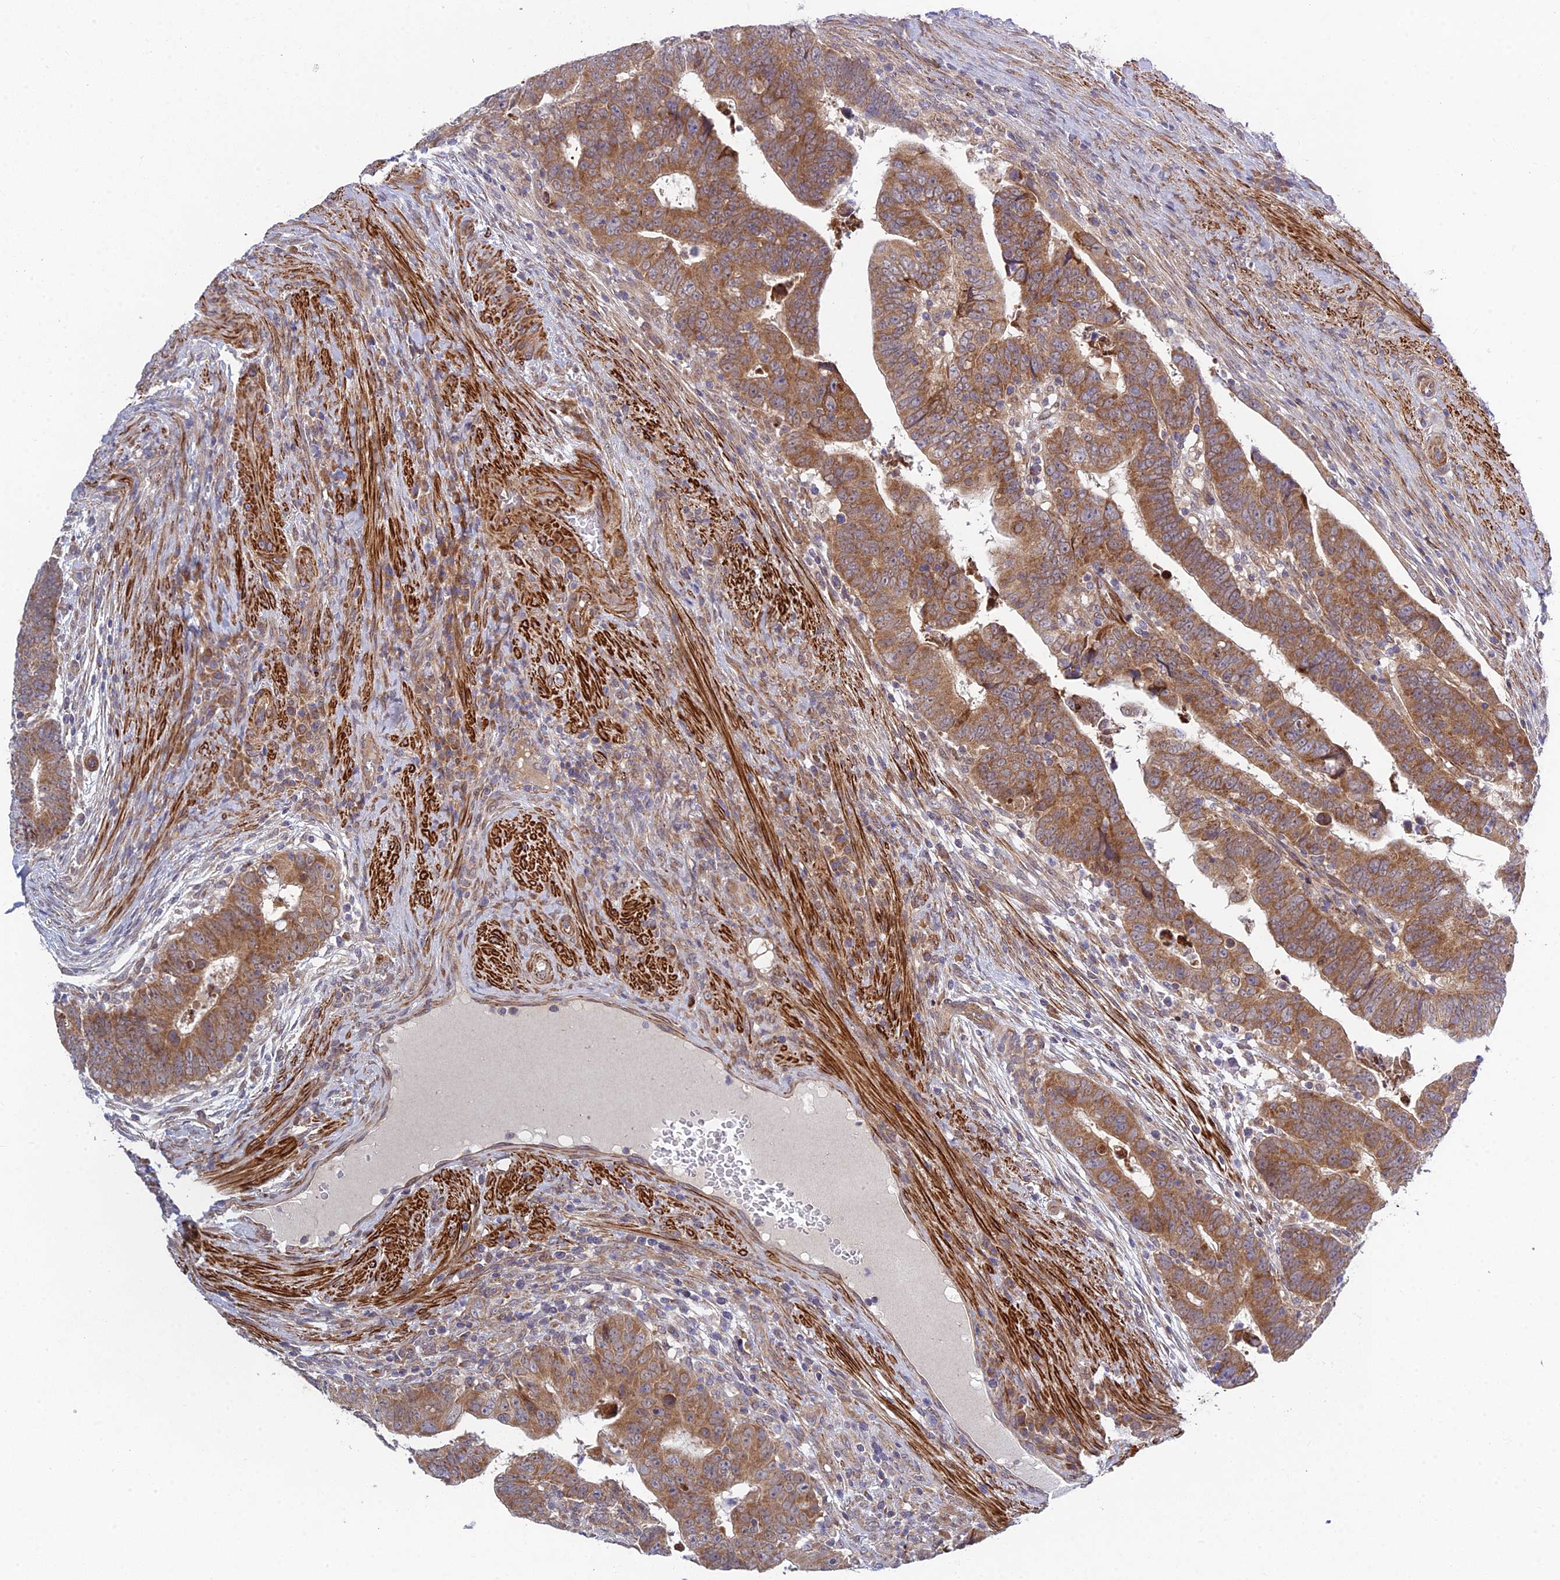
{"staining": {"intensity": "moderate", "quantity": ">75%", "location": "cytoplasmic/membranous"}, "tissue": "colorectal cancer", "cell_type": "Tumor cells", "image_type": "cancer", "snomed": [{"axis": "morphology", "description": "Normal tissue, NOS"}, {"axis": "morphology", "description": "Adenocarcinoma, NOS"}, {"axis": "topography", "description": "Rectum"}], "caption": "Colorectal cancer stained with a brown dye demonstrates moderate cytoplasmic/membranous positive staining in about >75% of tumor cells.", "gene": "INCA1", "patient": {"sex": "female", "age": 65}}